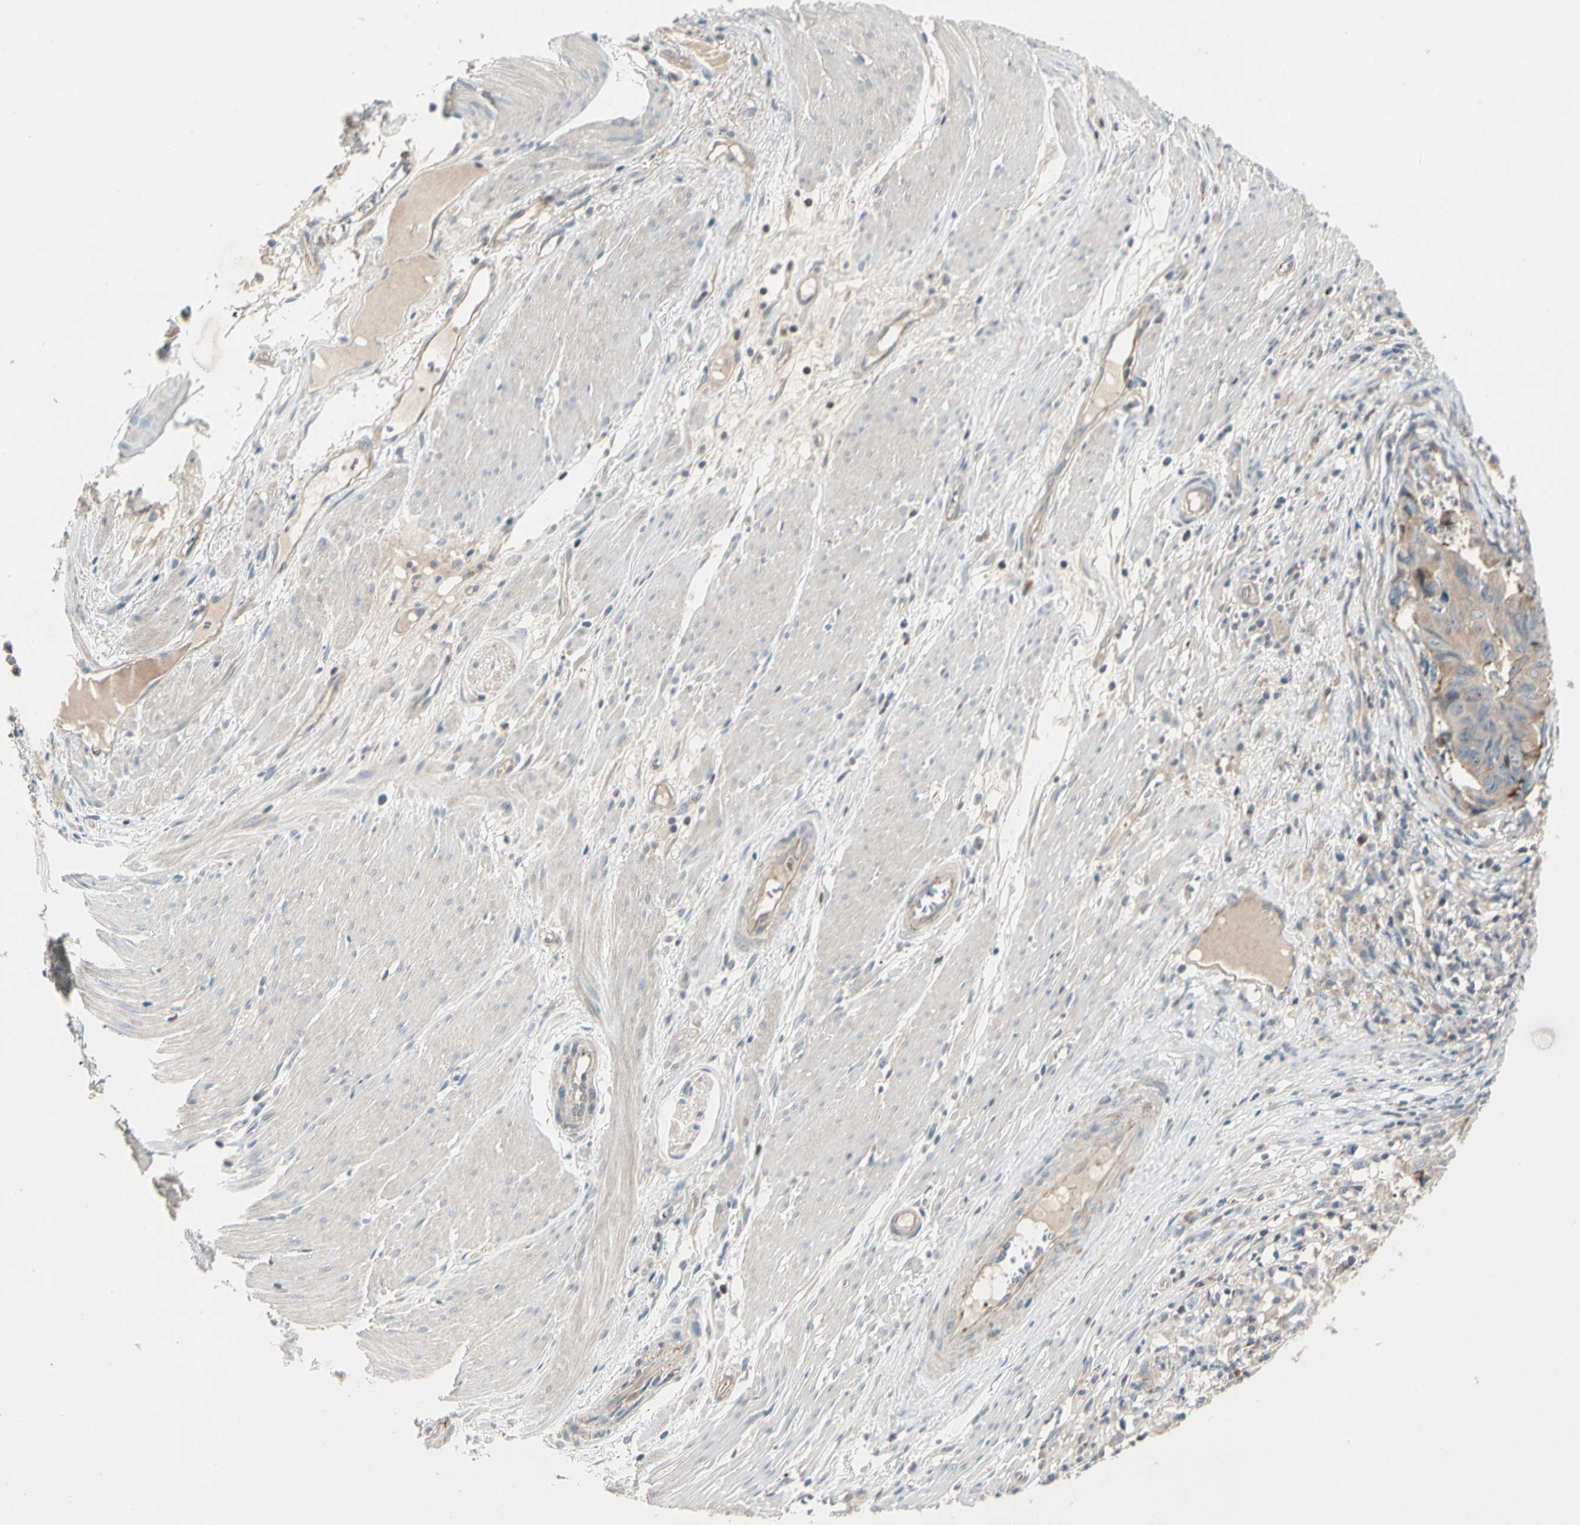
{"staining": {"intensity": "weak", "quantity": ">75%", "location": "cytoplasmic/membranous"}, "tissue": "stomach cancer", "cell_type": "Tumor cells", "image_type": "cancer", "snomed": [{"axis": "morphology", "description": "Adenocarcinoma, NOS"}, {"axis": "topography", "description": "Stomach, lower"}], "caption": "Immunohistochemistry (IHC) (DAB (3,3'-diaminobenzidine)) staining of human adenocarcinoma (stomach) displays weak cytoplasmic/membranous protein staining in approximately >75% of tumor cells.", "gene": "CDH6", "patient": {"sex": "male", "age": 77}}